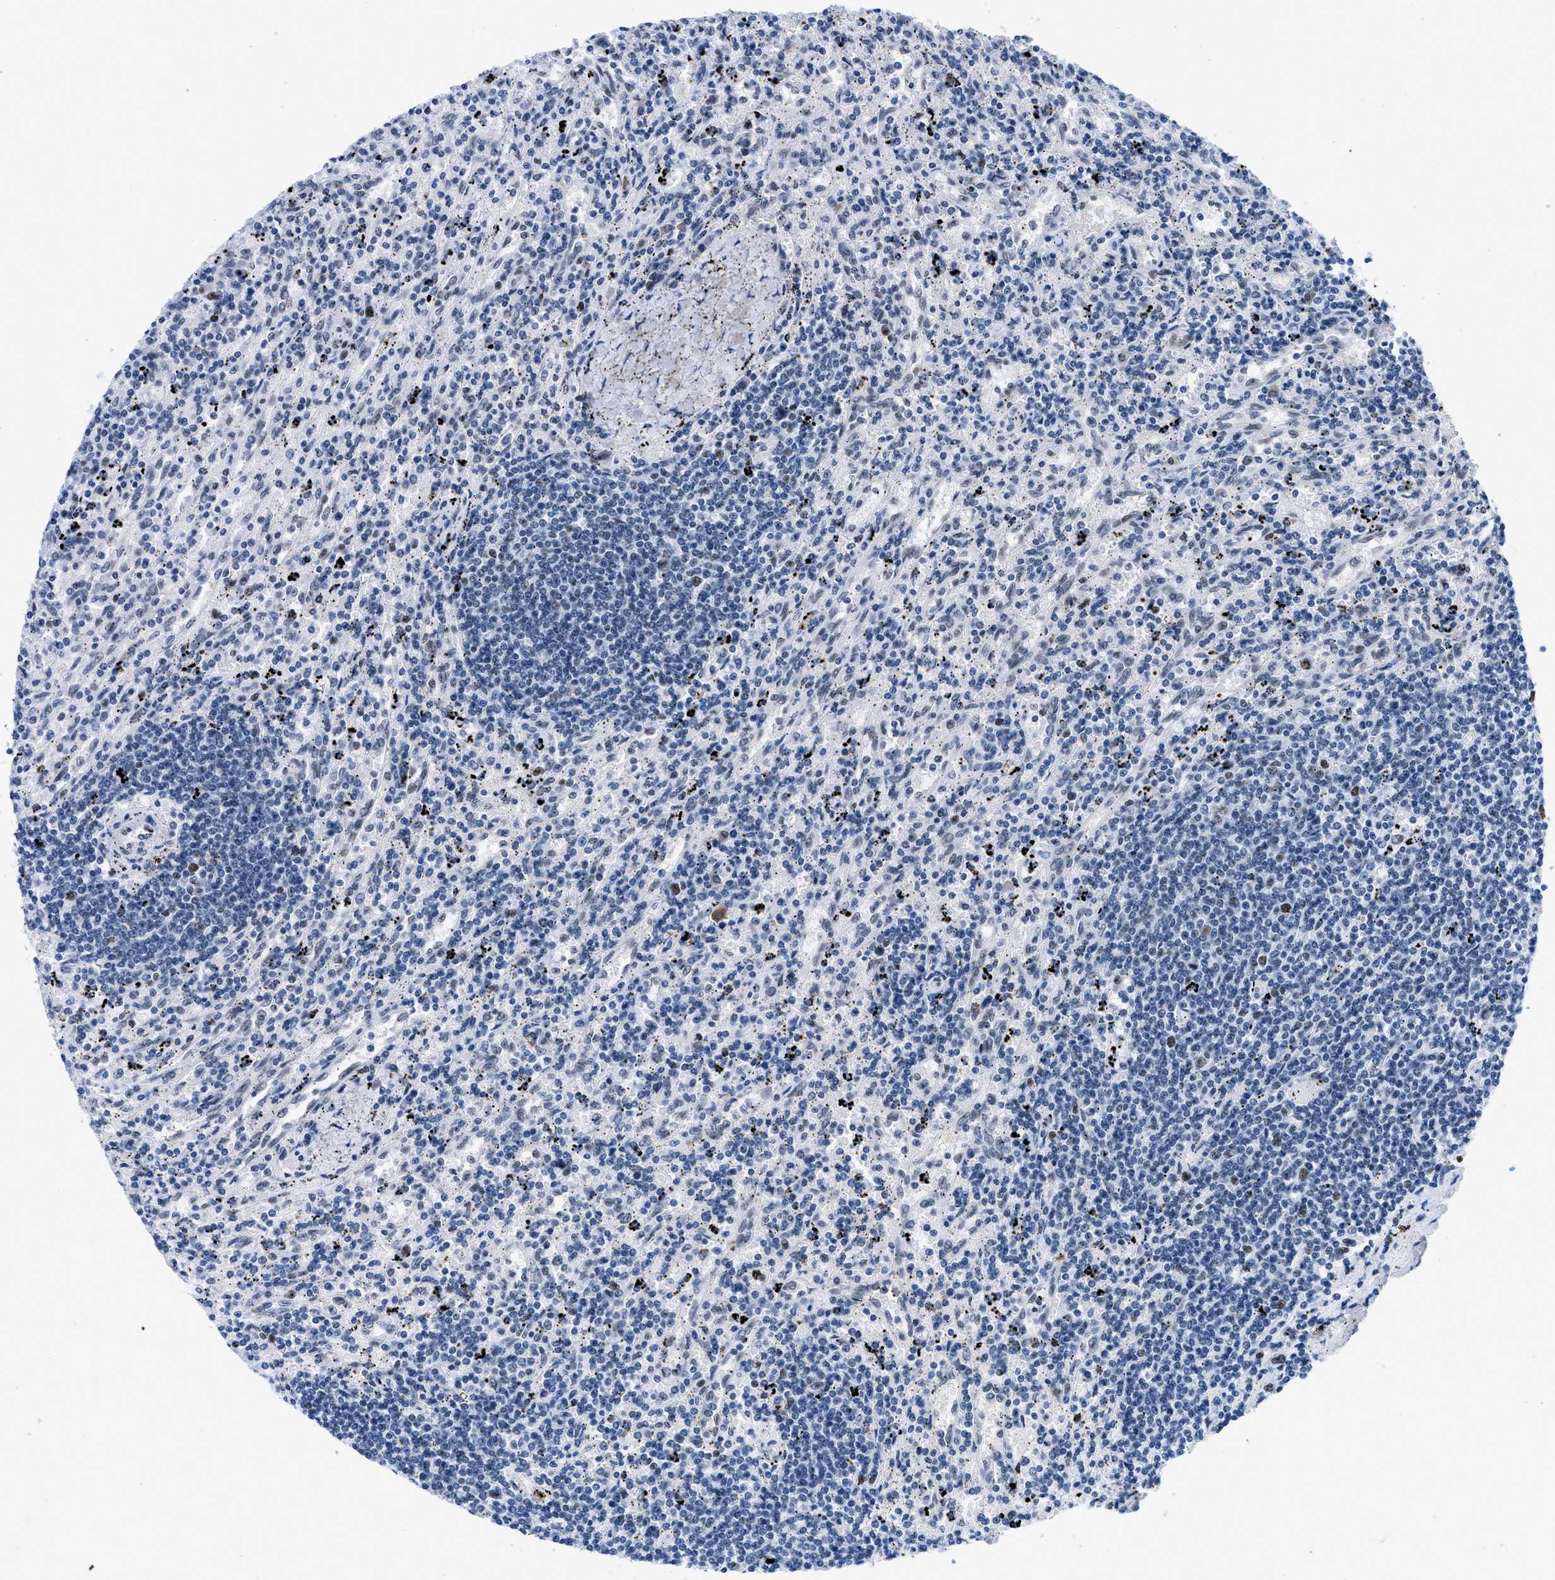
{"staining": {"intensity": "moderate", "quantity": "<25%", "location": "nuclear"}, "tissue": "lymphoma", "cell_type": "Tumor cells", "image_type": "cancer", "snomed": [{"axis": "morphology", "description": "Malignant lymphoma, non-Hodgkin's type, Low grade"}, {"axis": "topography", "description": "Spleen"}], "caption": "Tumor cells show low levels of moderate nuclear positivity in about <25% of cells in human lymphoma. The protein is stained brown, and the nuclei are stained in blue (DAB IHC with brightfield microscopy, high magnification).", "gene": "SMARCAD1", "patient": {"sex": "male", "age": 76}}